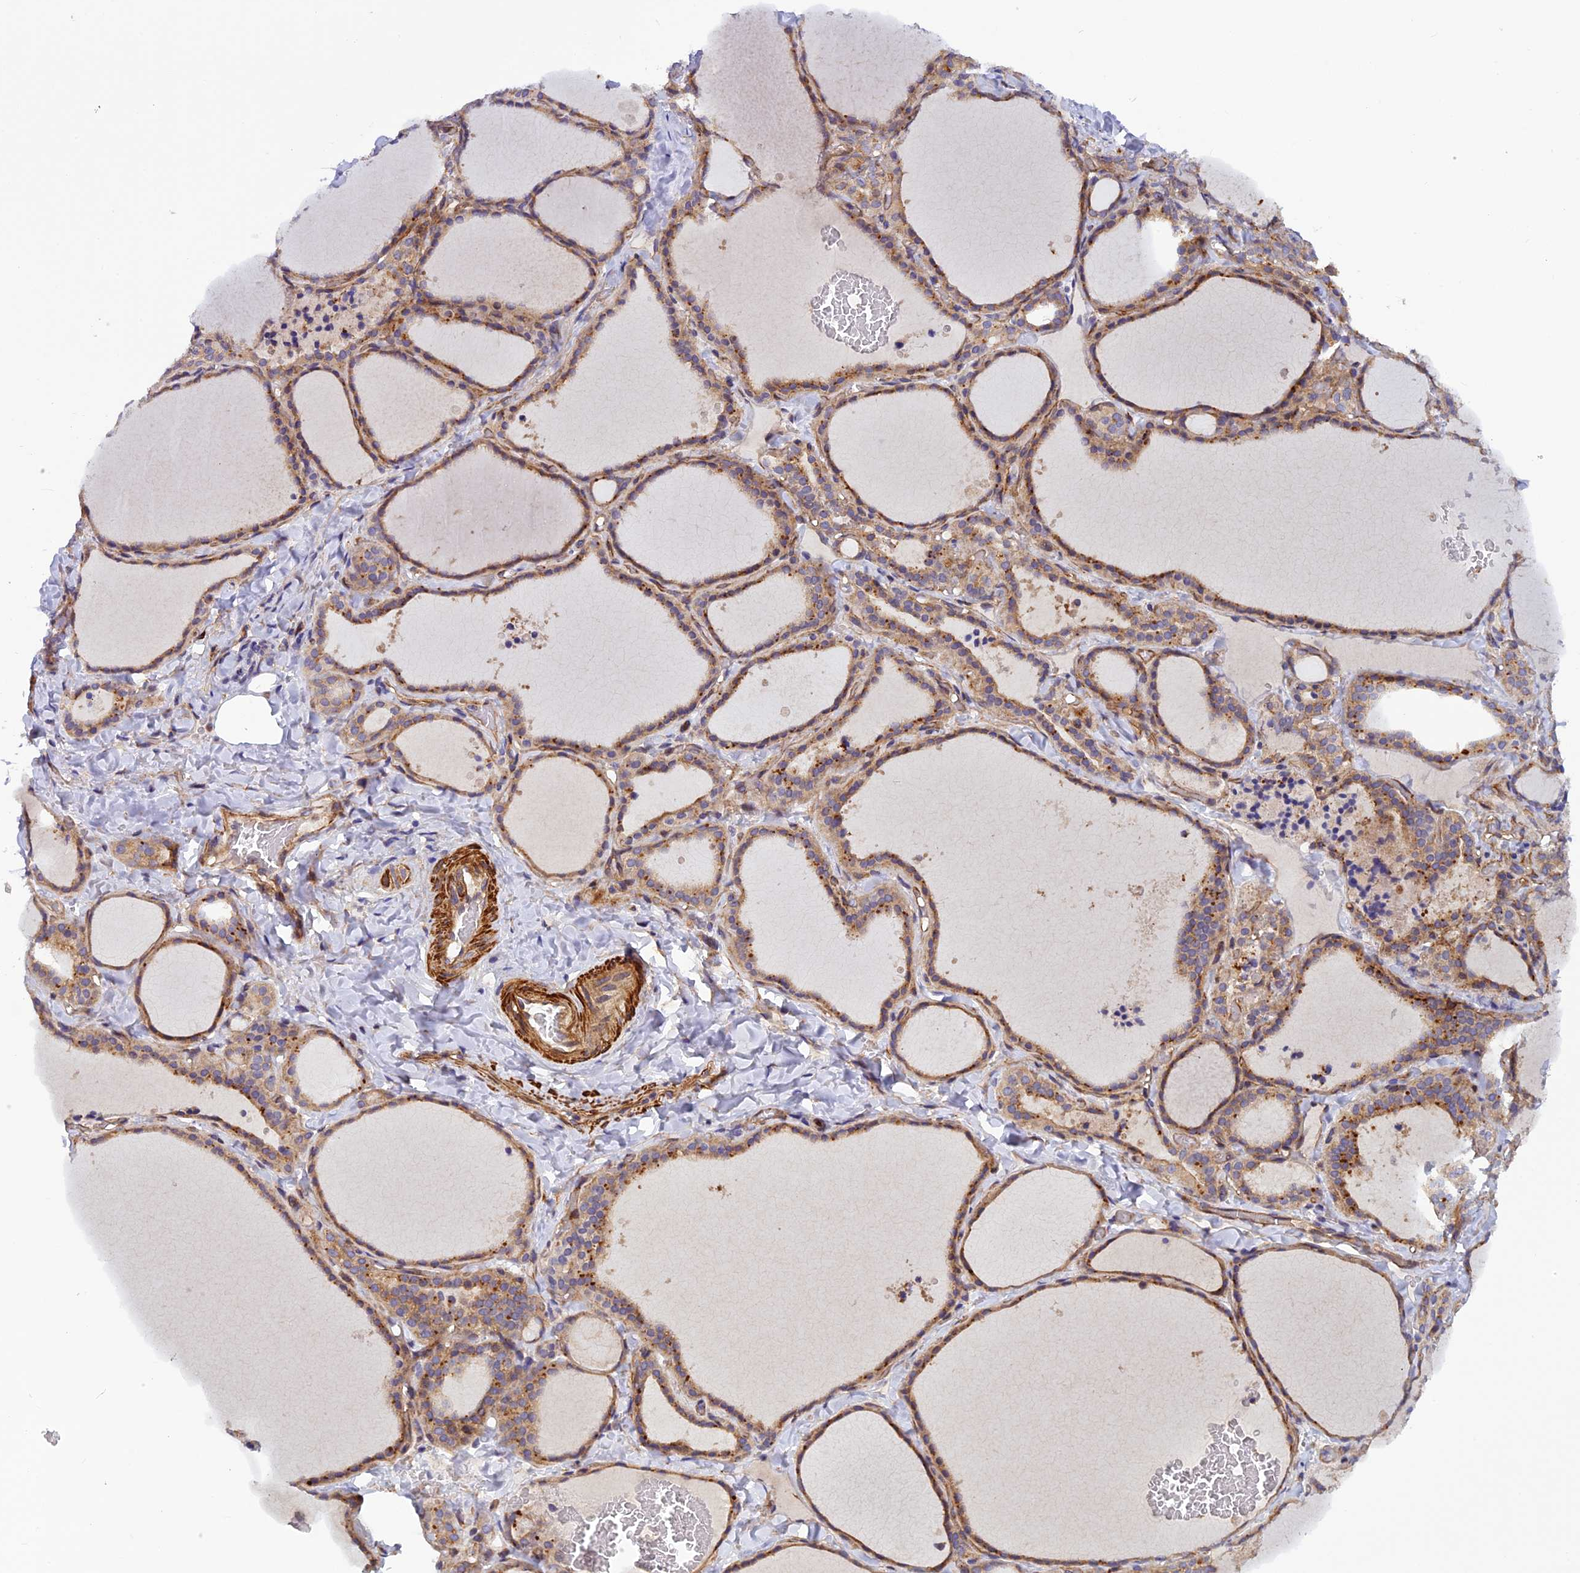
{"staining": {"intensity": "moderate", "quantity": ">75%", "location": "cytoplasmic/membranous"}, "tissue": "thyroid gland", "cell_type": "Glandular cells", "image_type": "normal", "snomed": [{"axis": "morphology", "description": "Normal tissue, NOS"}, {"axis": "topography", "description": "Thyroid gland"}], "caption": "This is a micrograph of immunohistochemistry staining of benign thyroid gland, which shows moderate positivity in the cytoplasmic/membranous of glandular cells.", "gene": "ADAMTS15", "patient": {"sex": "female", "age": 22}}